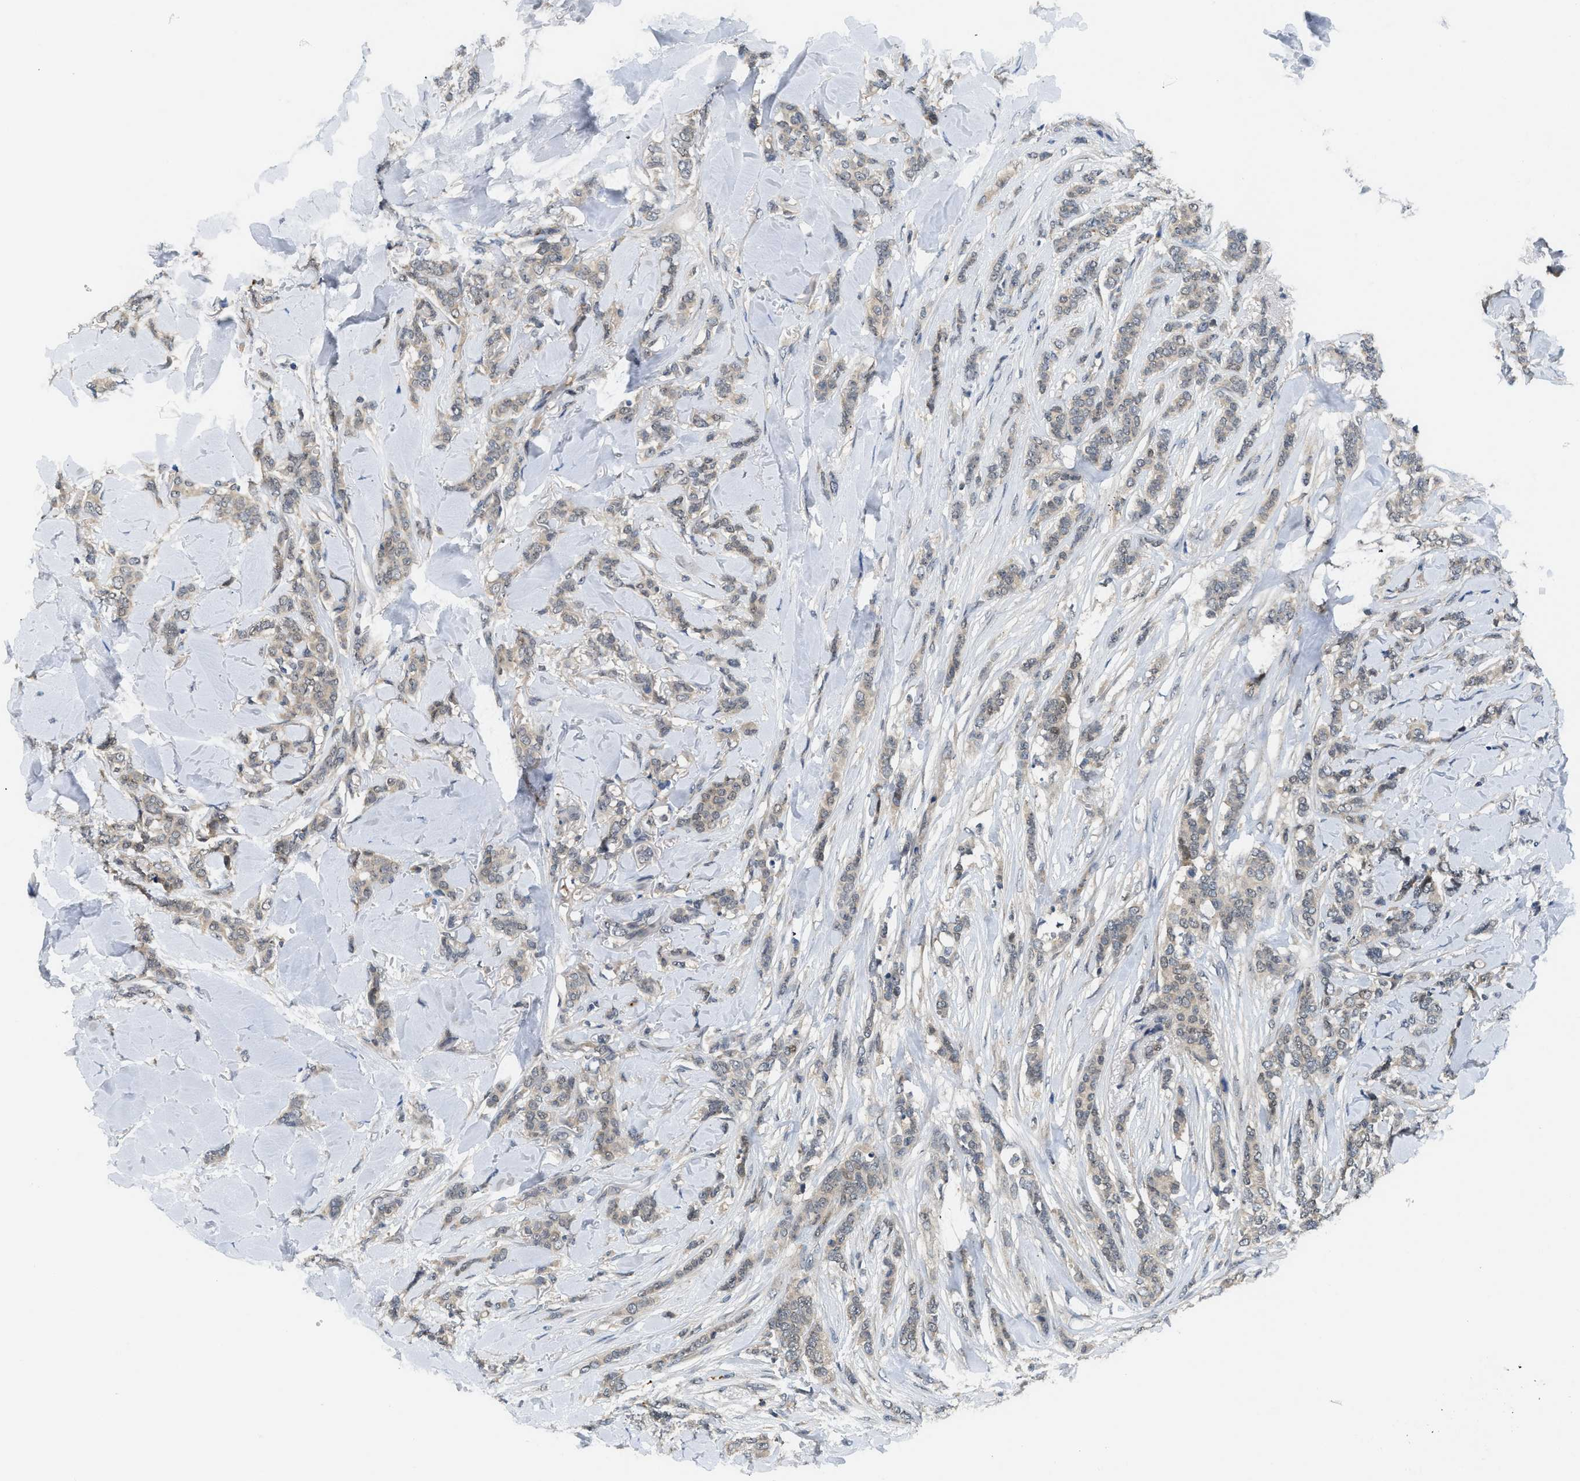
{"staining": {"intensity": "weak", "quantity": "25%-75%", "location": "cytoplasmic/membranous,nuclear"}, "tissue": "breast cancer", "cell_type": "Tumor cells", "image_type": "cancer", "snomed": [{"axis": "morphology", "description": "Lobular carcinoma"}, {"axis": "topography", "description": "Skin"}, {"axis": "topography", "description": "Breast"}], "caption": "Weak cytoplasmic/membranous and nuclear protein expression is identified in about 25%-75% of tumor cells in breast cancer (lobular carcinoma).", "gene": "ZNF251", "patient": {"sex": "female", "age": 46}}